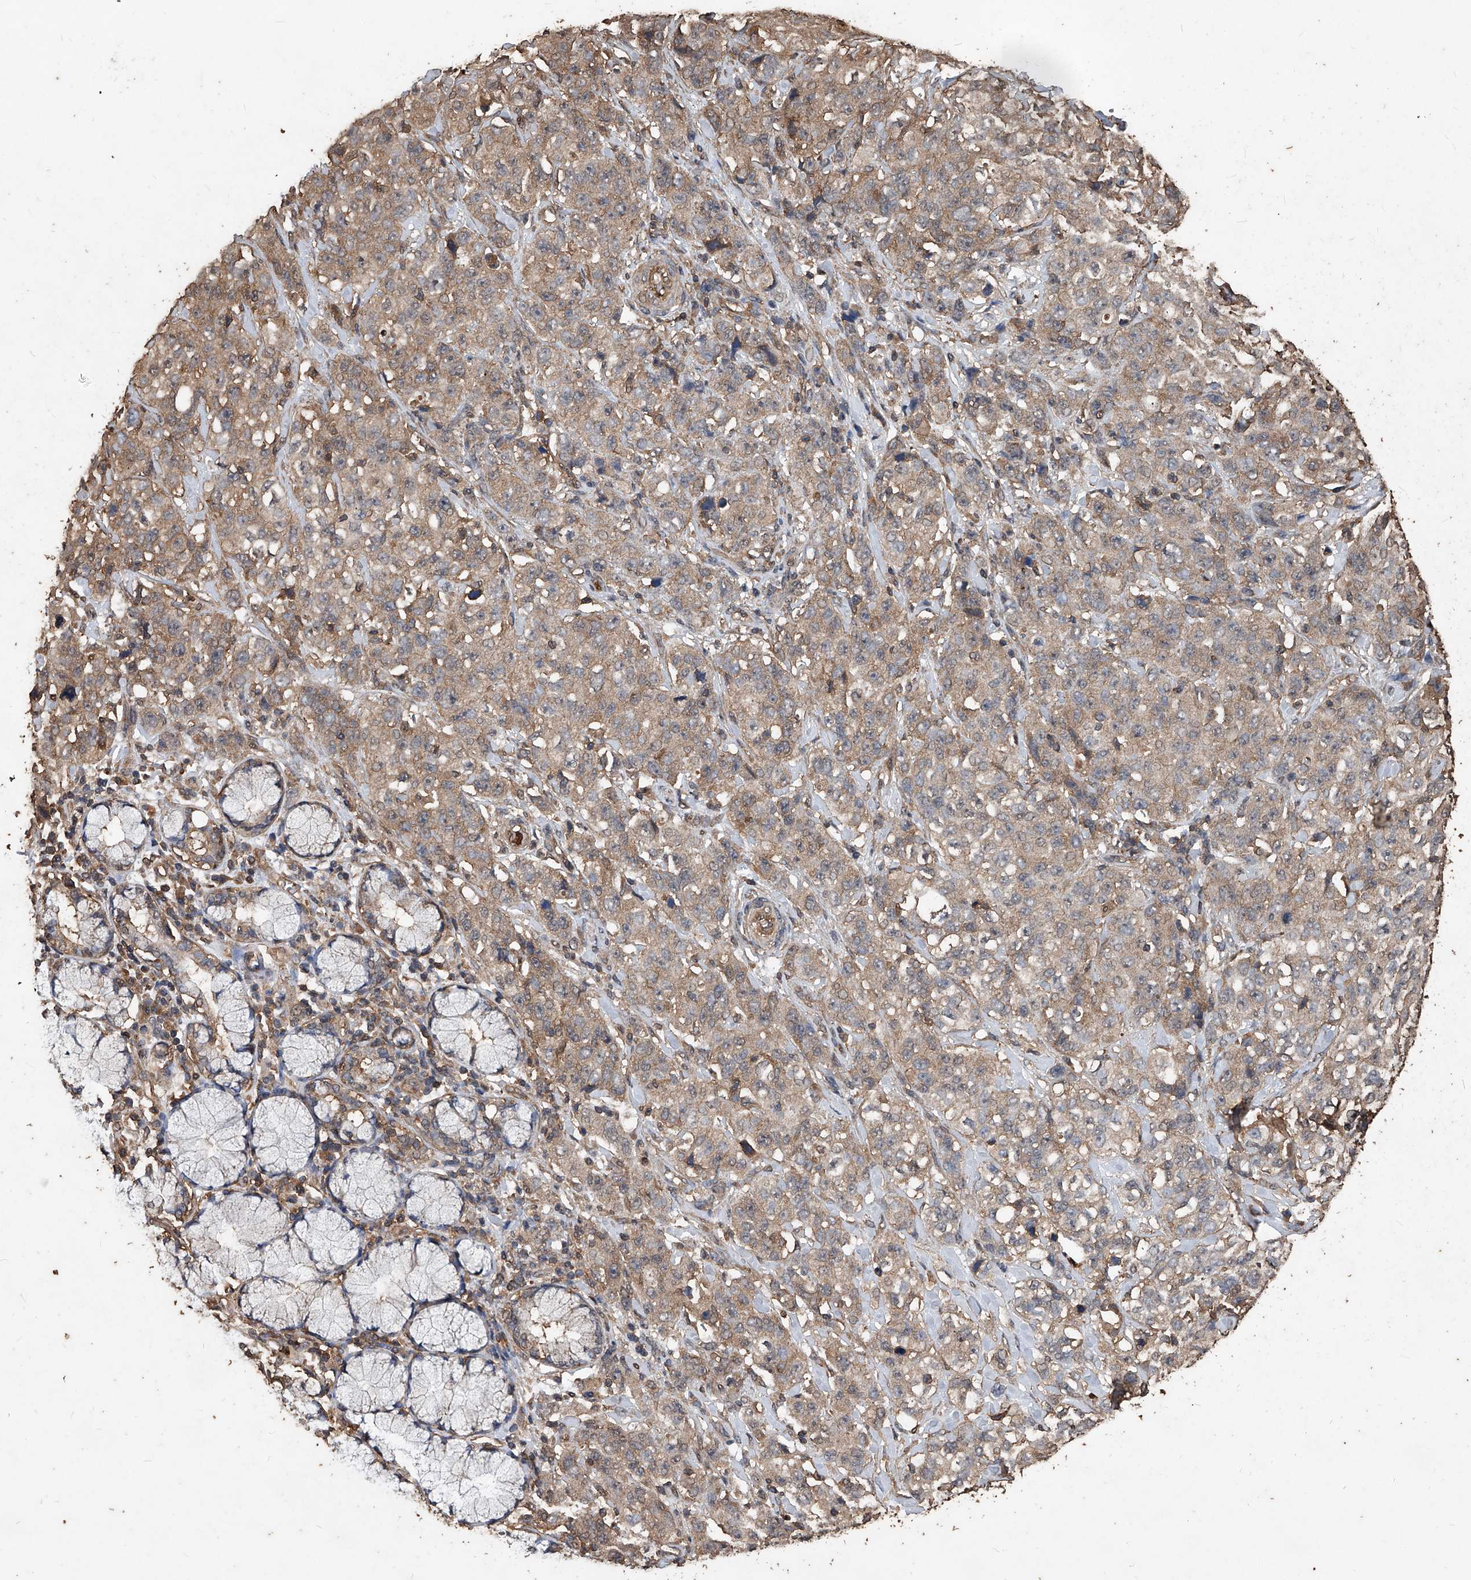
{"staining": {"intensity": "weak", "quantity": ">75%", "location": "cytoplasmic/membranous"}, "tissue": "stomach cancer", "cell_type": "Tumor cells", "image_type": "cancer", "snomed": [{"axis": "morphology", "description": "Adenocarcinoma, NOS"}, {"axis": "topography", "description": "Stomach"}], "caption": "Tumor cells display weak cytoplasmic/membranous staining in about >75% of cells in stomach cancer.", "gene": "UCP2", "patient": {"sex": "male", "age": 48}}